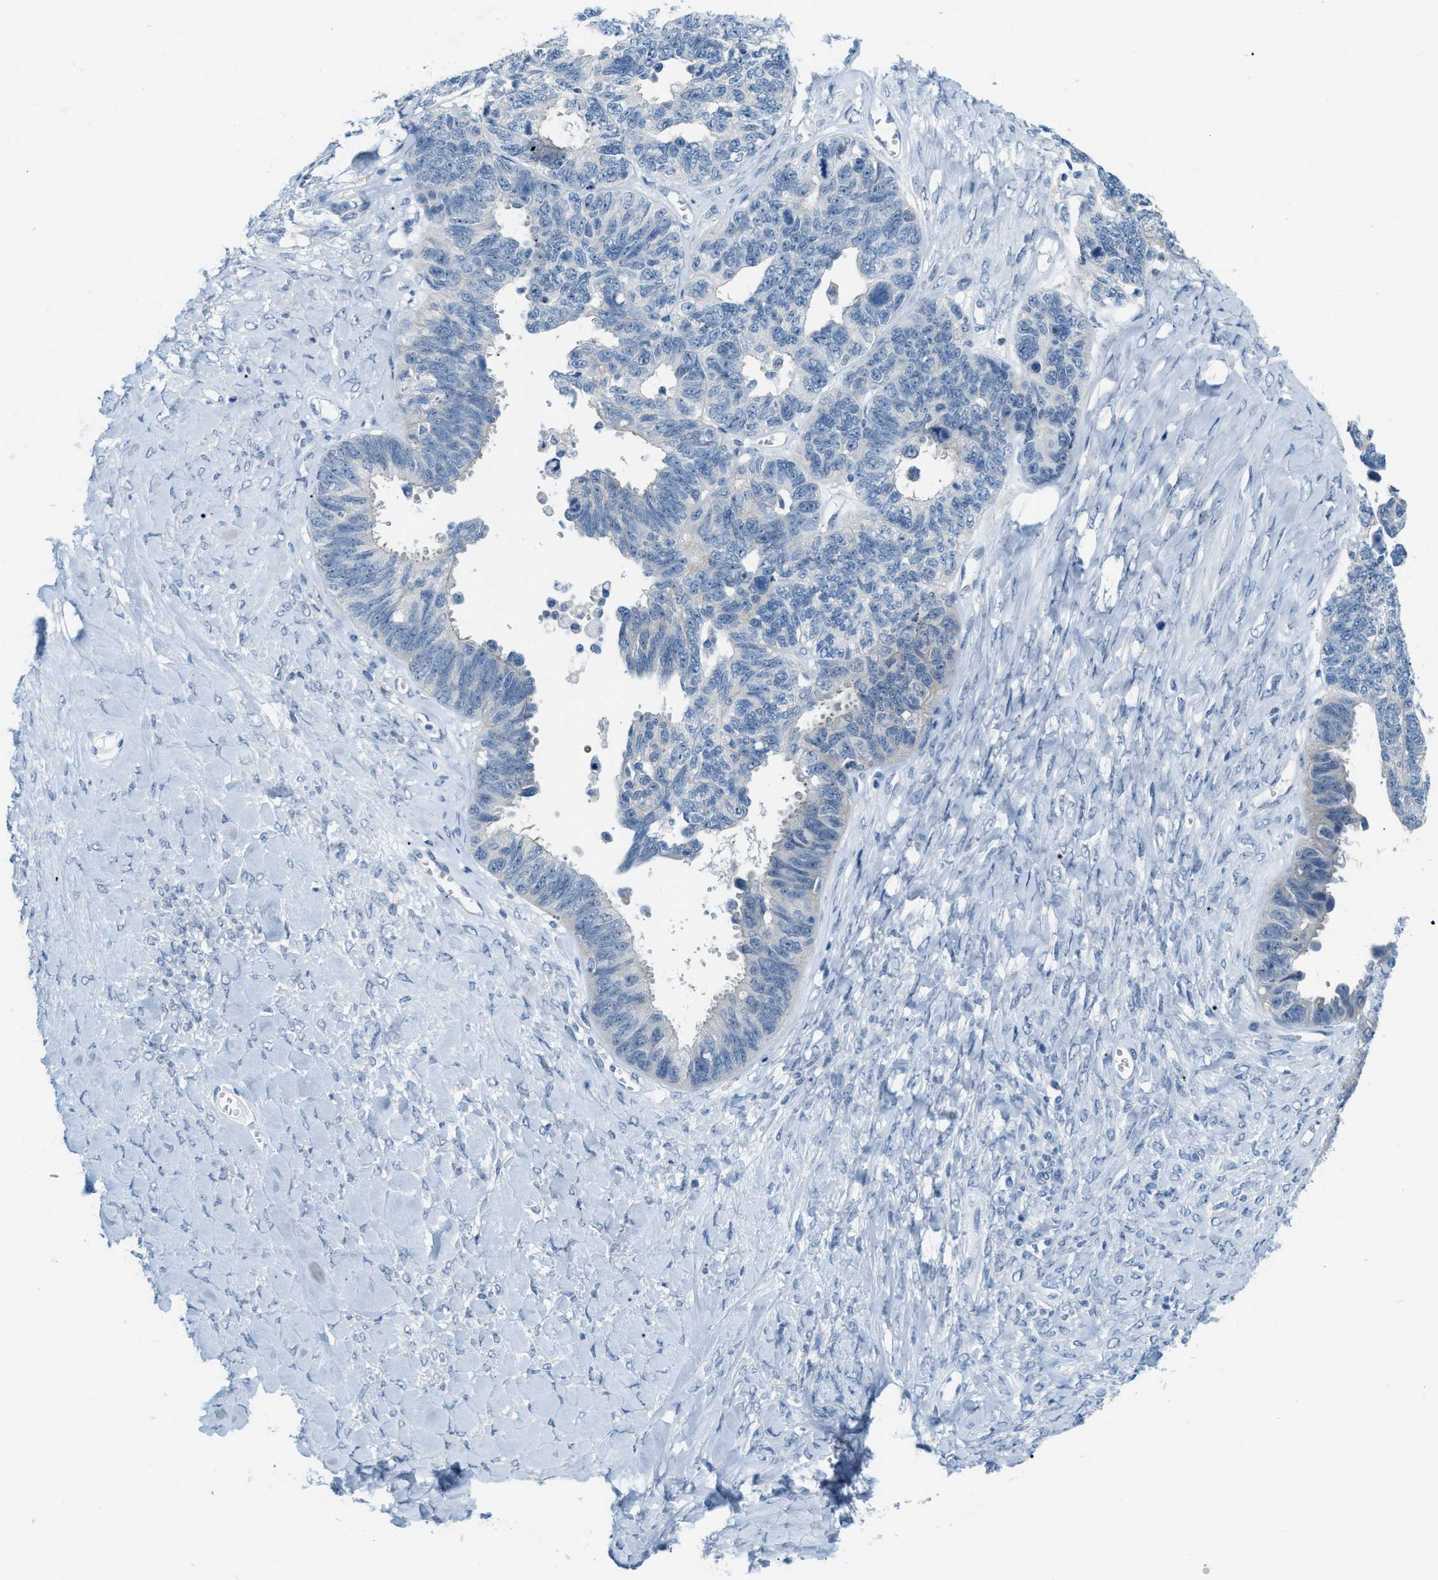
{"staining": {"intensity": "negative", "quantity": "none", "location": "none"}, "tissue": "ovarian cancer", "cell_type": "Tumor cells", "image_type": "cancer", "snomed": [{"axis": "morphology", "description": "Cystadenocarcinoma, serous, NOS"}, {"axis": "topography", "description": "Ovary"}], "caption": "Immunohistochemistry (IHC) histopathology image of neoplastic tissue: ovarian cancer stained with DAB (3,3'-diaminobenzidine) reveals no significant protein expression in tumor cells.", "gene": "PHRF1", "patient": {"sex": "female", "age": 79}}